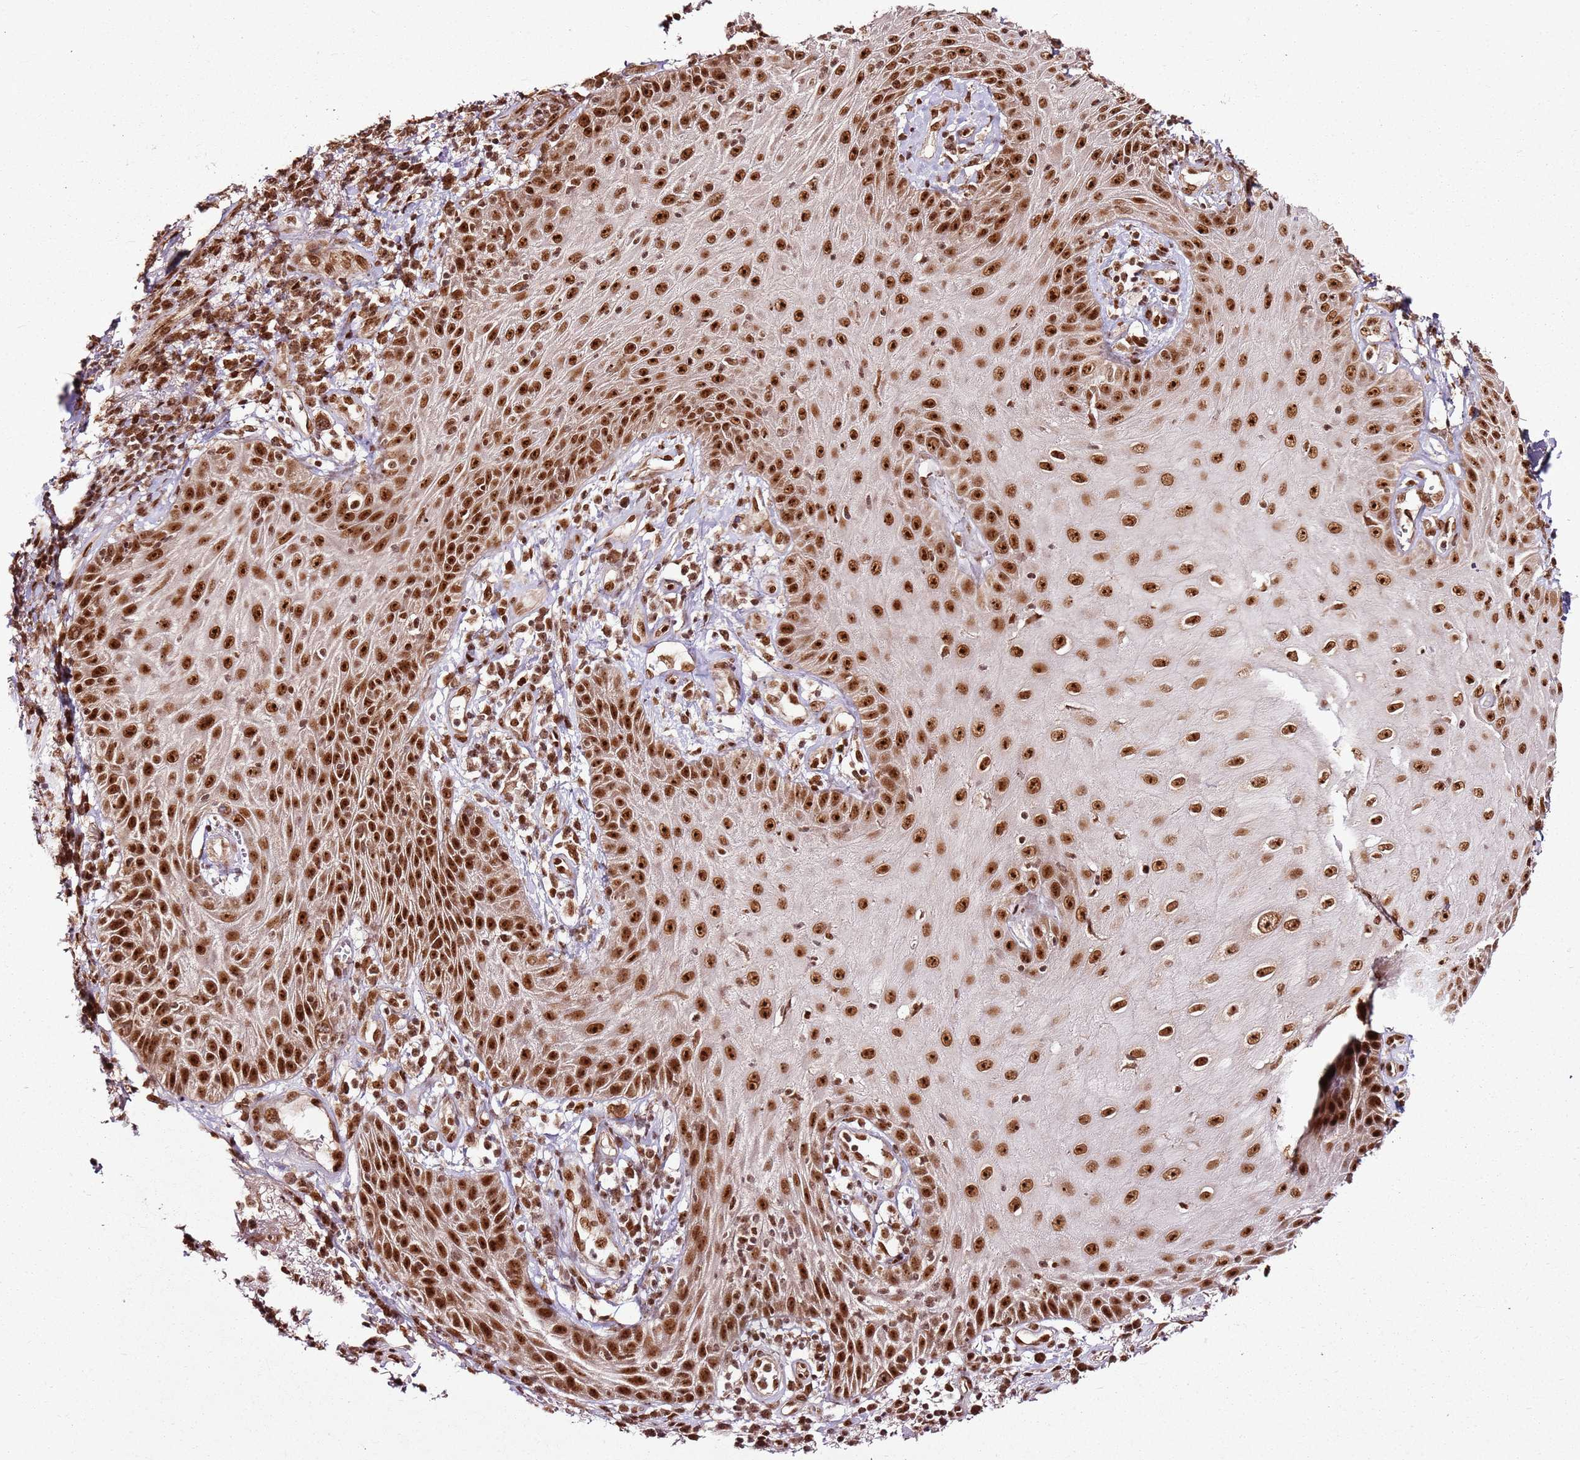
{"staining": {"intensity": "strong", "quantity": ">75%", "location": "nuclear"}, "tissue": "skin cancer", "cell_type": "Tumor cells", "image_type": "cancer", "snomed": [{"axis": "morphology", "description": "Squamous cell carcinoma, NOS"}, {"axis": "topography", "description": "Skin"}], "caption": "Skin cancer (squamous cell carcinoma) stained for a protein reveals strong nuclear positivity in tumor cells. (Brightfield microscopy of DAB IHC at high magnification).", "gene": "XRN2", "patient": {"sex": "male", "age": 70}}